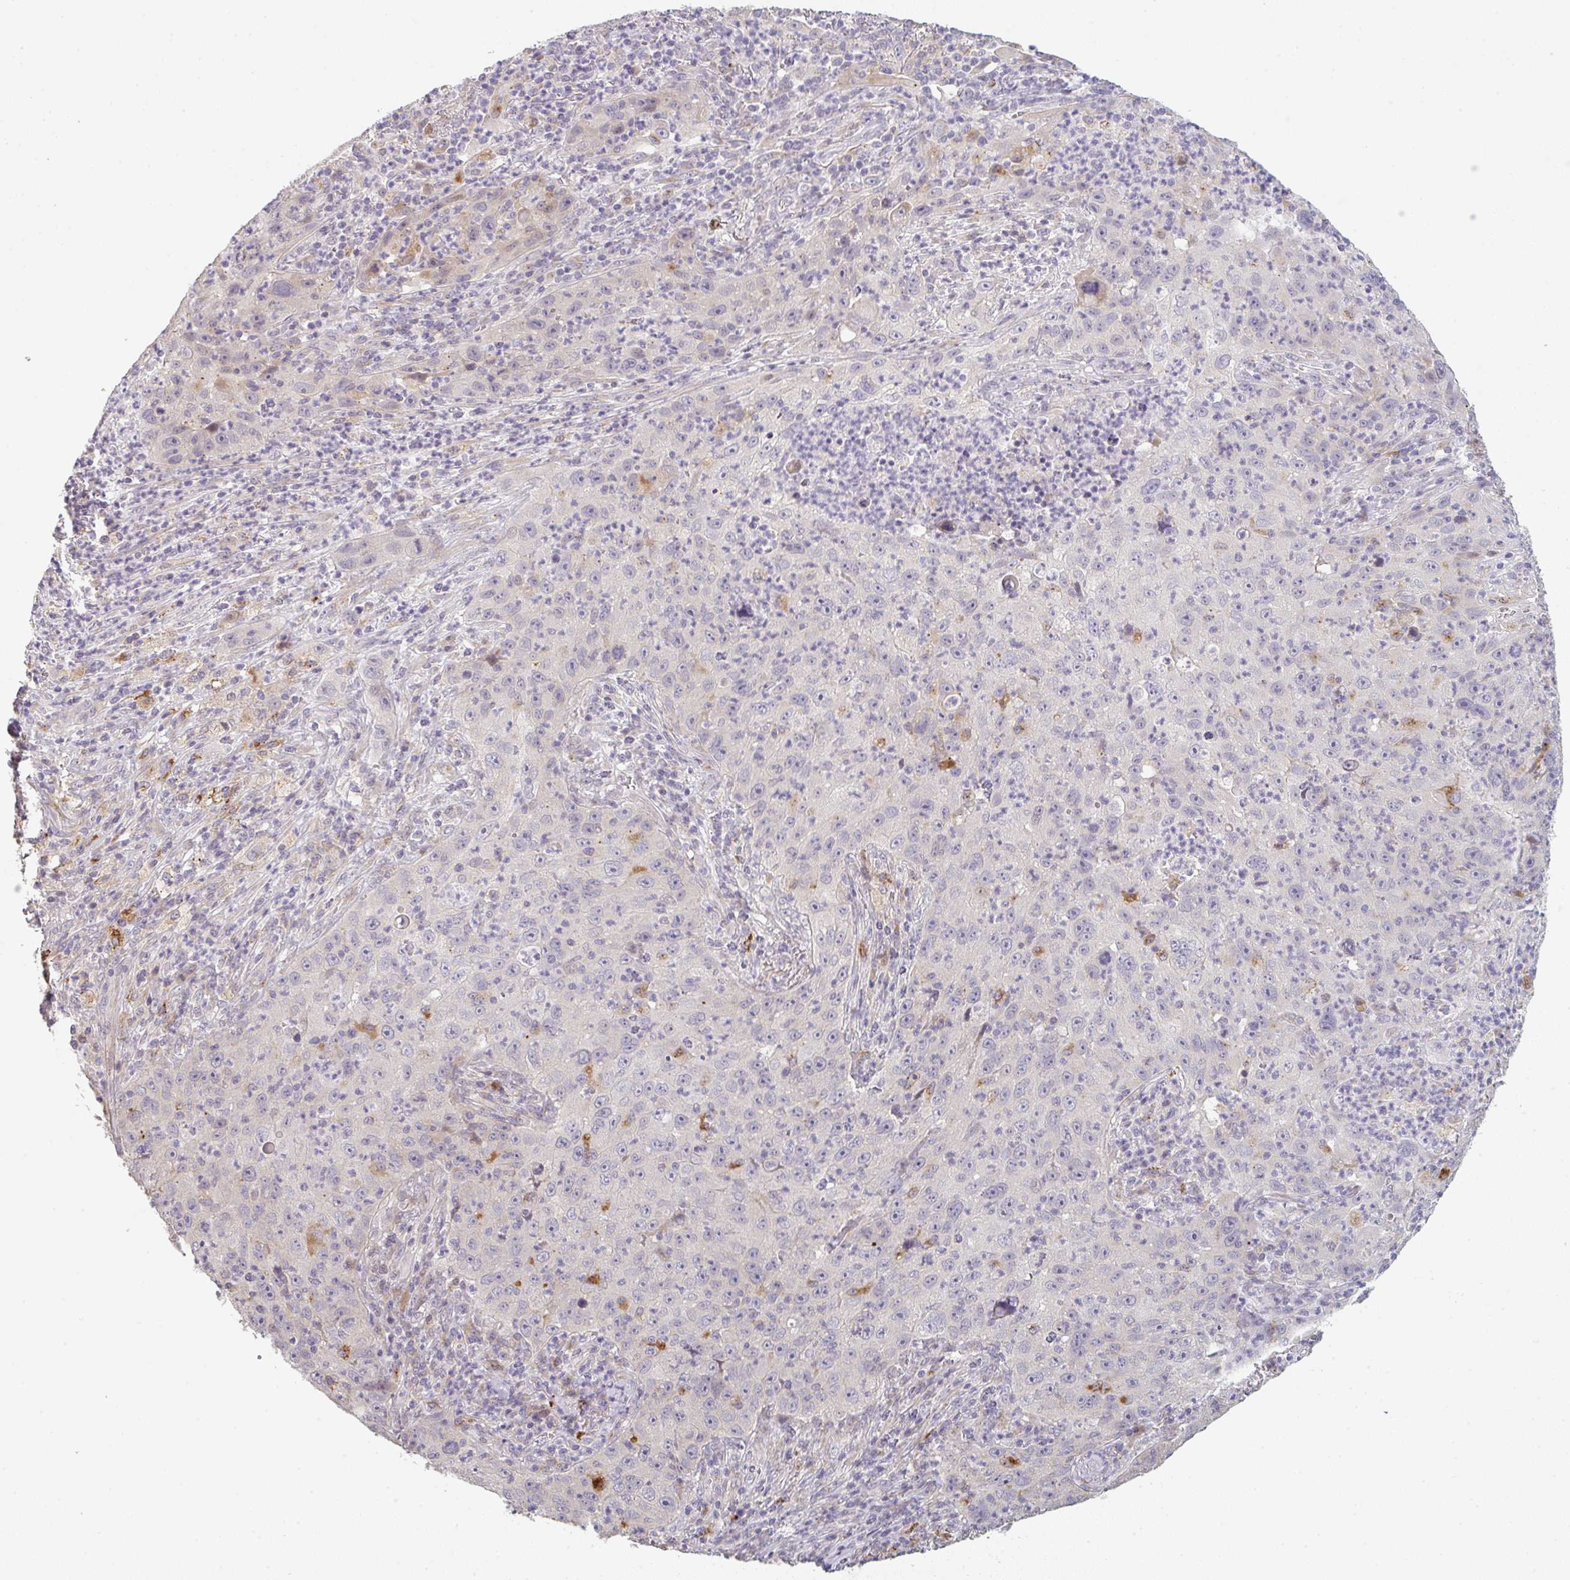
{"staining": {"intensity": "negative", "quantity": "none", "location": "none"}, "tissue": "lung cancer", "cell_type": "Tumor cells", "image_type": "cancer", "snomed": [{"axis": "morphology", "description": "Squamous cell carcinoma, NOS"}, {"axis": "topography", "description": "Lung"}], "caption": "Immunohistochemistry (IHC) of lung cancer (squamous cell carcinoma) displays no positivity in tumor cells. (DAB IHC with hematoxylin counter stain).", "gene": "TMEM237", "patient": {"sex": "male", "age": 71}}